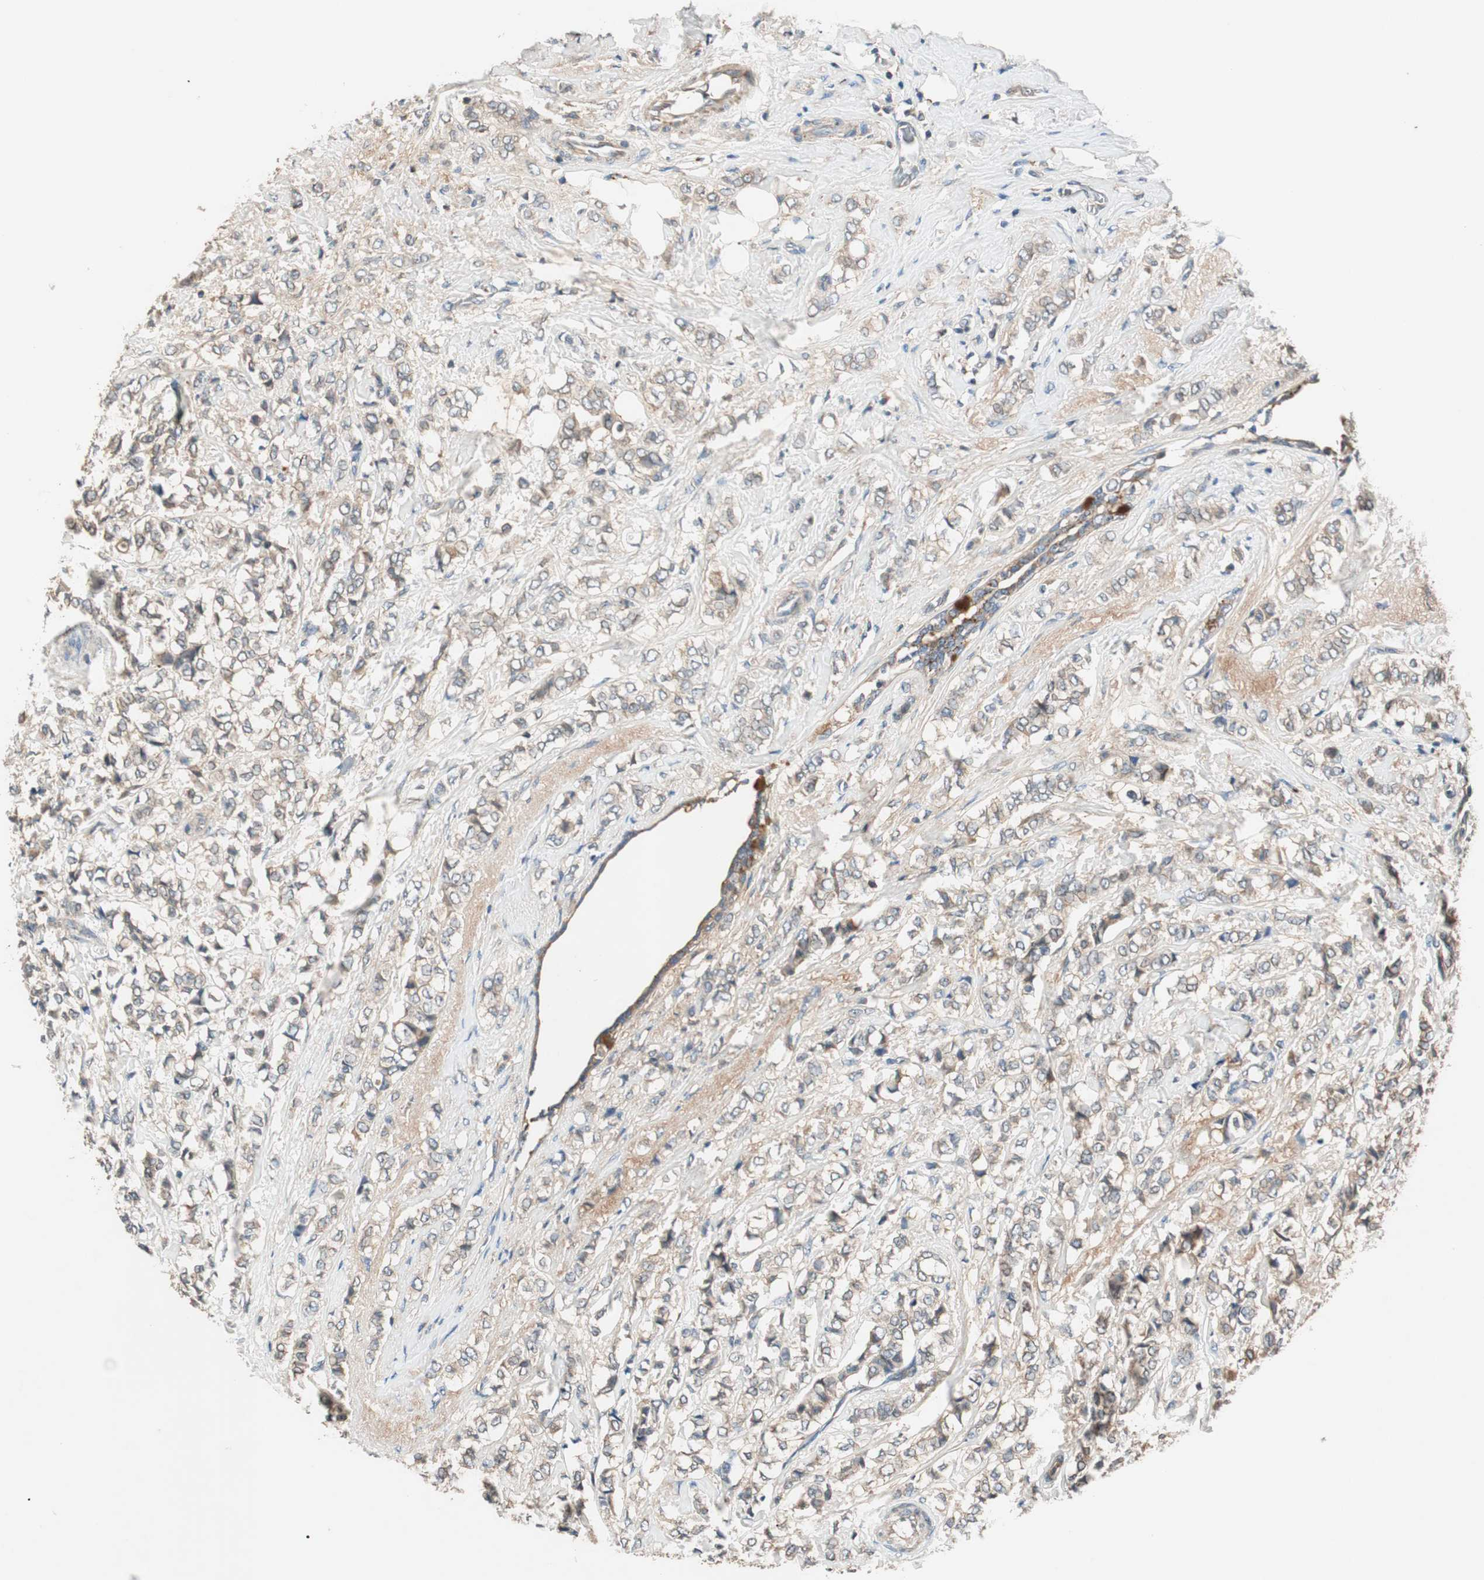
{"staining": {"intensity": "weak", "quantity": ">75%", "location": "cytoplasmic/membranous"}, "tissue": "breast cancer", "cell_type": "Tumor cells", "image_type": "cancer", "snomed": [{"axis": "morphology", "description": "Lobular carcinoma"}, {"axis": "topography", "description": "Breast"}], "caption": "Brown immunohistochemical staining in human breast cancer displays weak cytoplasmic/membranous expression in about >75% of tumor cells.", "gene": "HPN", "patient": {"sex": "female", "age": 60}}